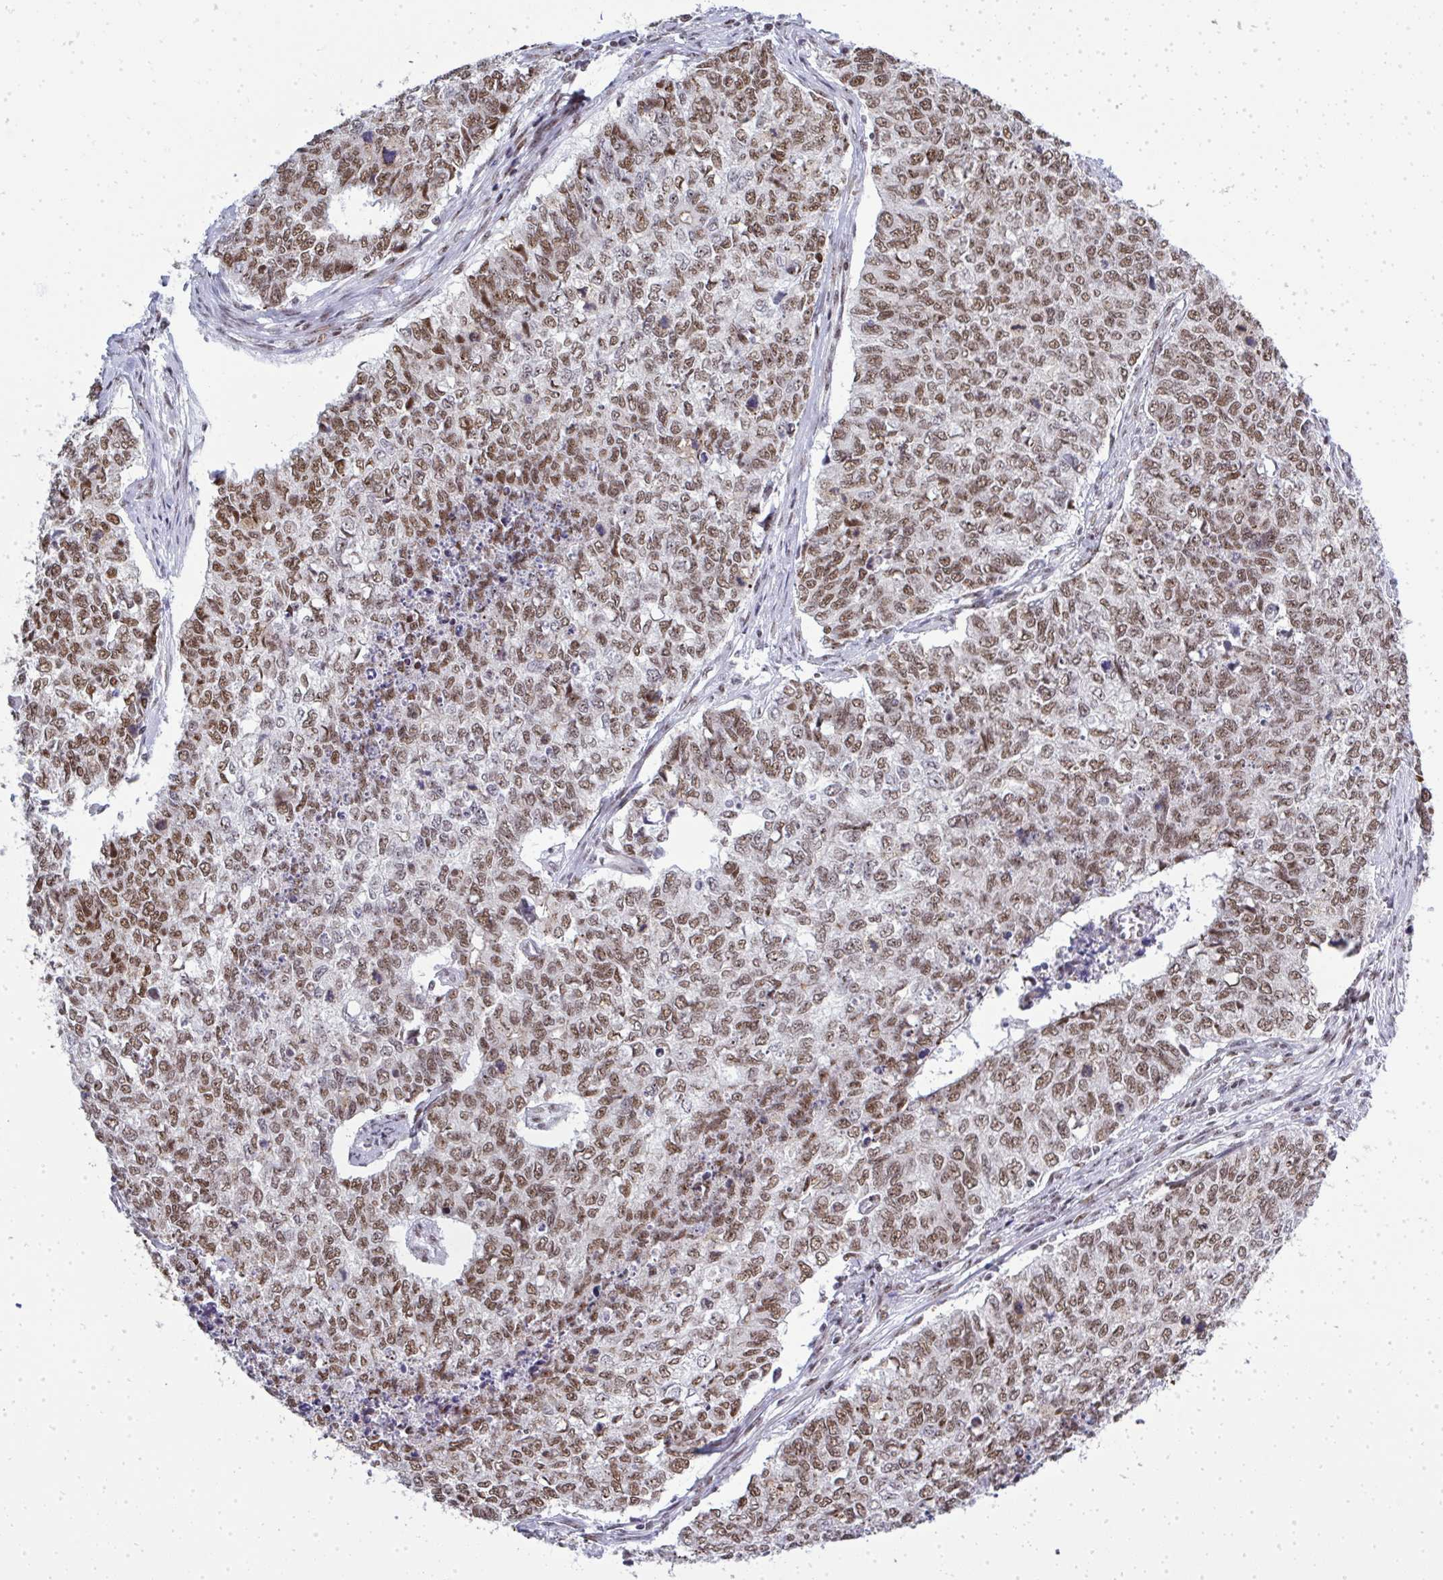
{"staining": {"intensity": "moderate", "quantity": ">75%", "location": "nuclear"}, "tissue": "cervical cancer", "cell_type": "Tumor cells", "image_type": "cancer", "snomed": [{"axis": "morphology", "description": "Adenocarcinoma, NOS"}, {"axis": "topography", "description": "Cervix"}], "caption": "Cervical cancer stained with IHC reveals moderate nuclear positivity in approximately >75% of tumor cells. The staining is performed using DAB brown chromogen to label protein expression. The nuclei are counter-stained blue using hematoxylin.", "gene": "SIRT7", "patient": {"sex": "female", "age": 63}}